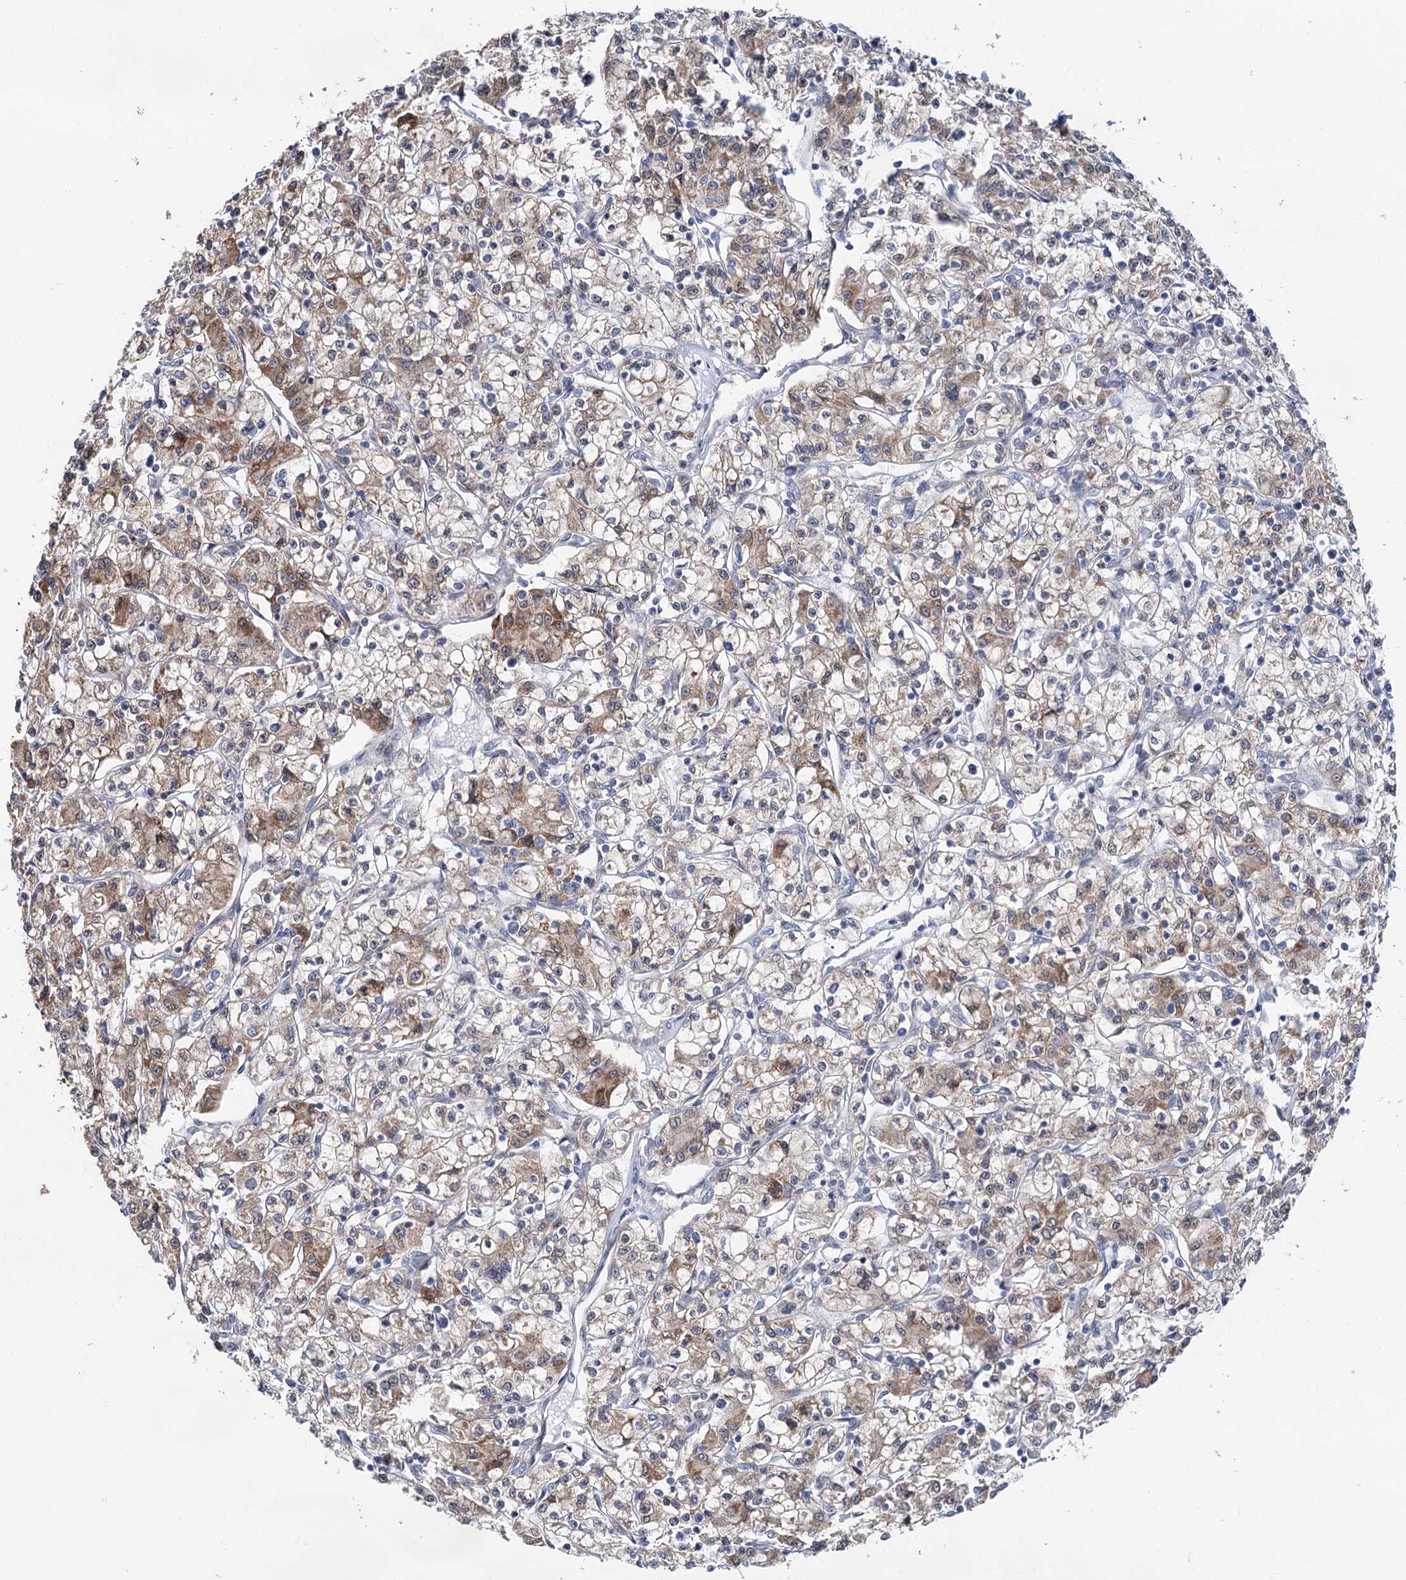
{"staining": {"intensity": "moderate", "quantity": ">75%", "location": "cytoplasmic/membranous"}, "tissue": "renal cancer", "cell_type": "Tumor cells", "image_type": "cancer", "snomed": [{"axis": "morphology", "description": "Adenocarcinoma, NOS"}, {"axis": "topography", "description": "Kidney"}], "caption": "High-power microscopy captured an immunohistochemistry image of adenocarcinoma (renal), revealing moderate cytoplasmic/membranous expression in about >75% of tumor cells.", "gene": "PTGR1", "patient": {"sex": "female", "age": 59}}